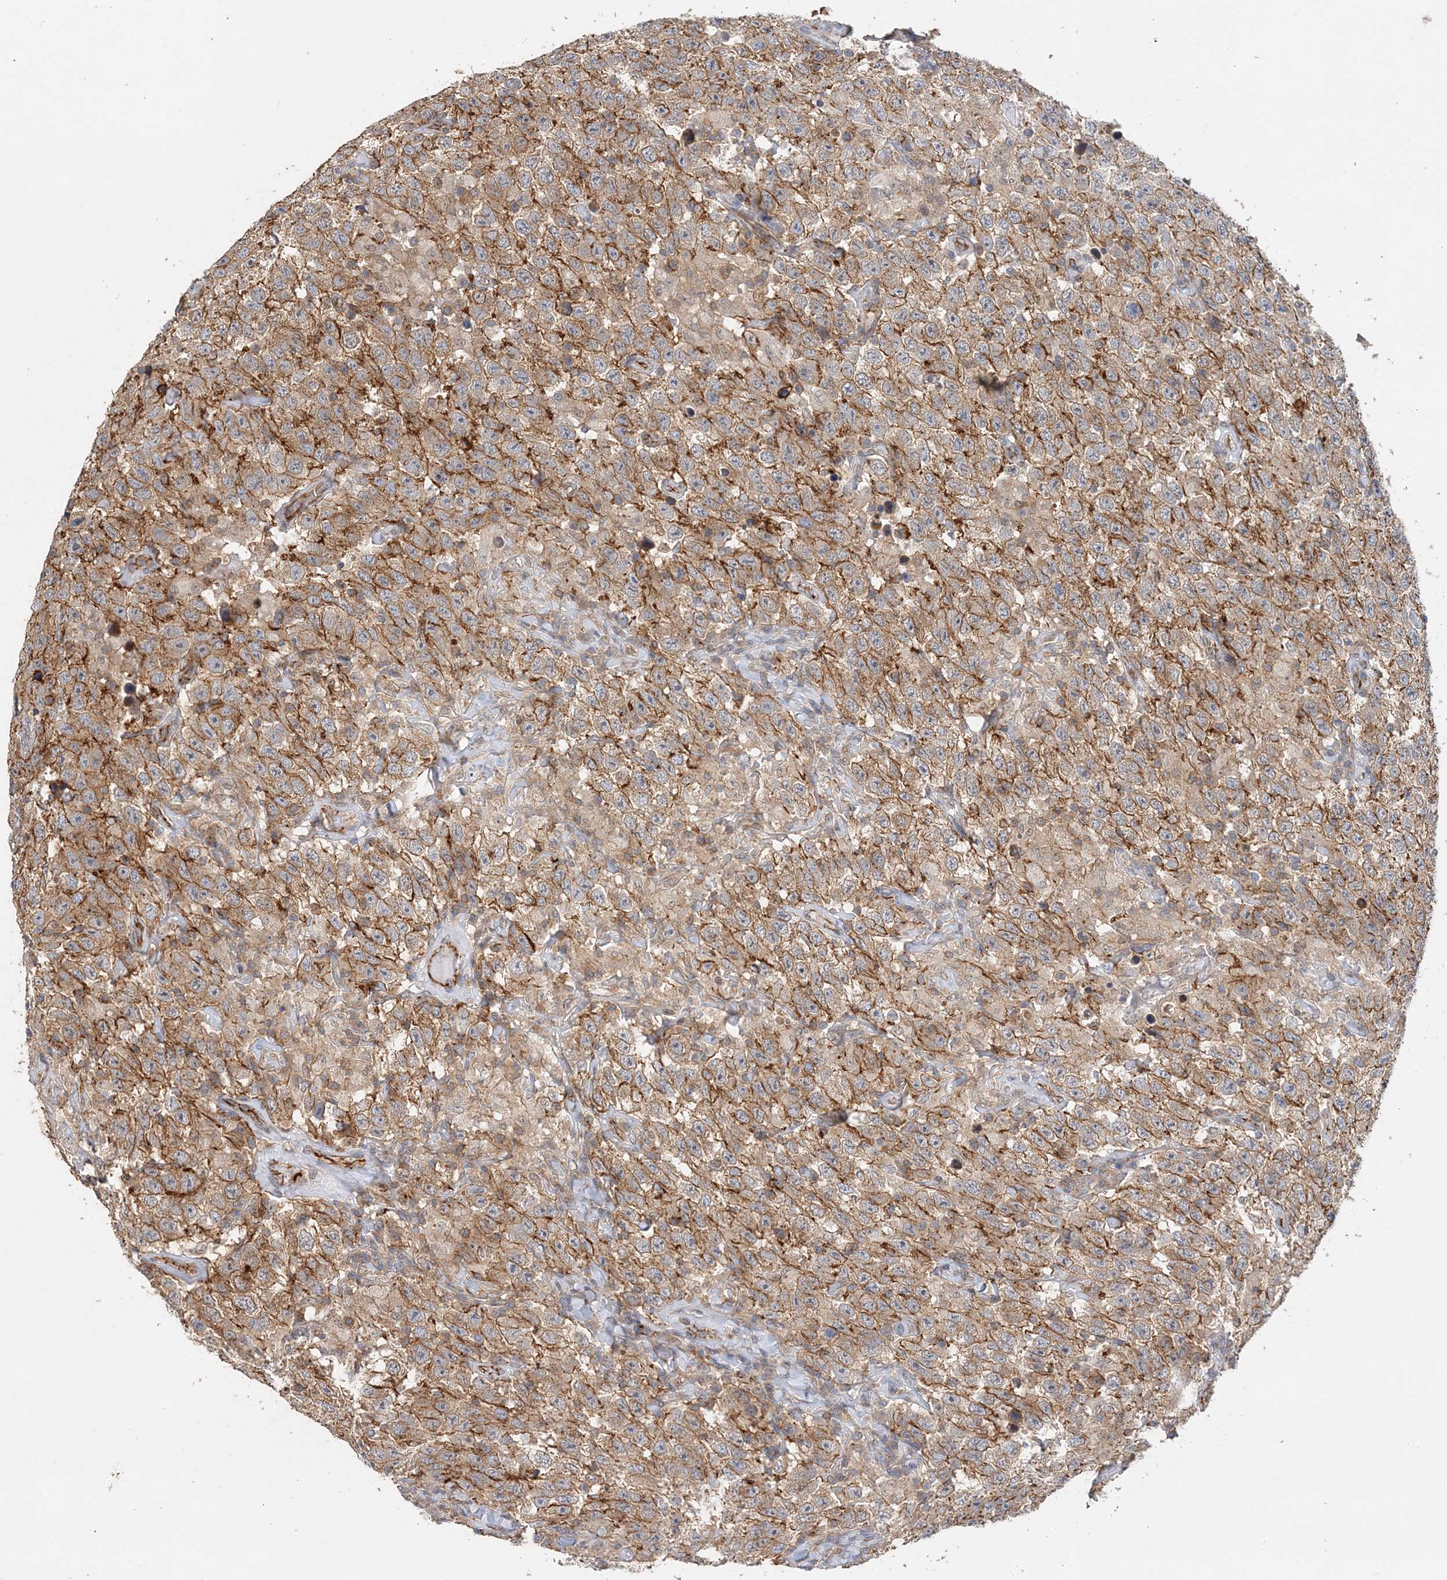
{"staining": {"intensity": "moderate", "quantity": ">75%", "location": "cytoplasmic/membranous"}, "tissue": "testis cancer", "cell_type": "Tumor cells", "image_type": "cancer", "snomed": [{"axis": "morphology", "description": "Seminoma, NOS"}, {"axis": "topography", "description": "Testis"}], "caption": "Immunohistochemistry photomicrograph of seminoma (testis) stained for a protein (brown), which exhibits medium levels of moderate cytoplasmic/membranous staining in approximately >75% of tumor cells.", "gene": "MAT2B", "patient": {"sex": "male", "age": 41}}